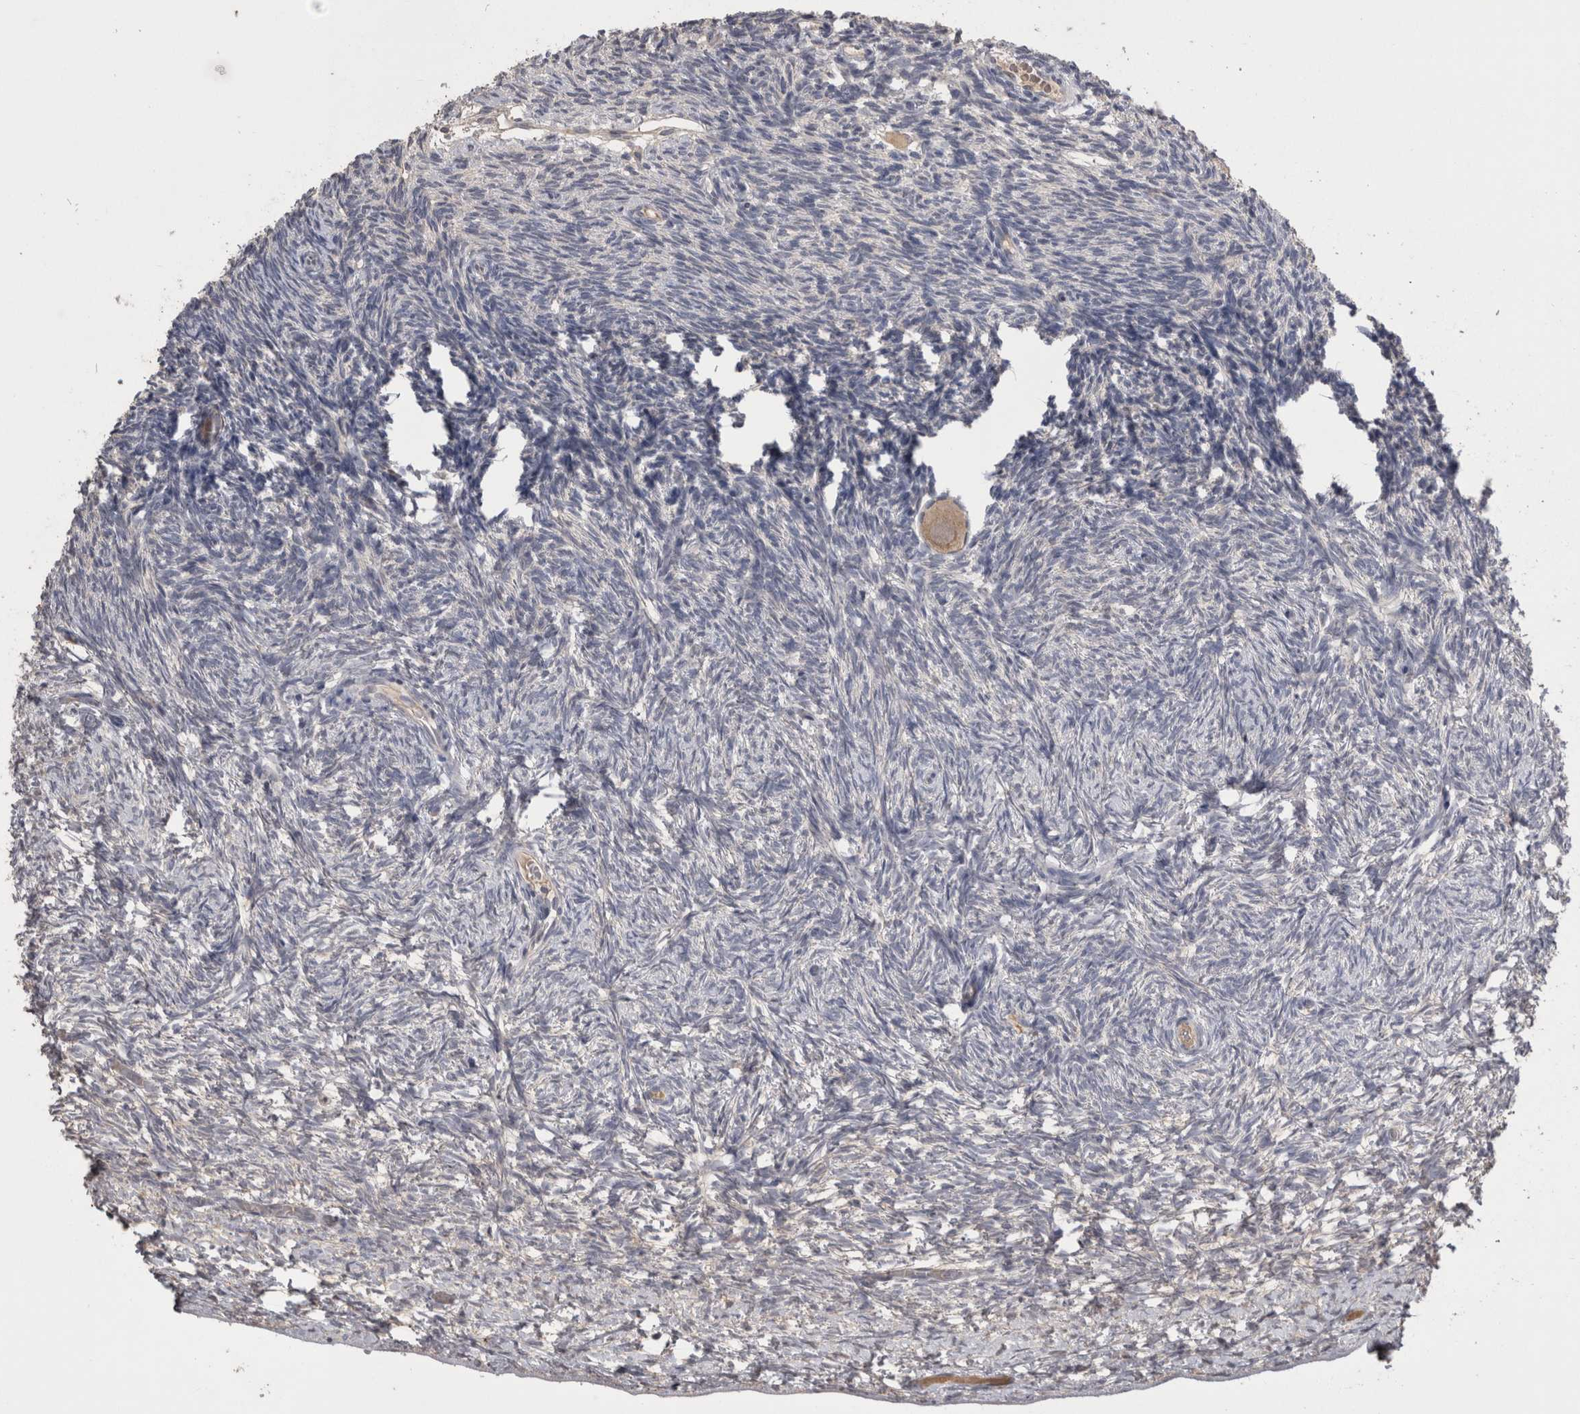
{"staining": {"intensity": "moderate", "quantity": ">75%", "location": "cytoplasmic/membranous"}, "tissue": "ovary", "cell_type": "Follicle cells", "image_type": "normal", "snomed": [{"axis": "morphology", "description": "Normal tissue, NOS"}, {"axis": "topography", "description": "Ovary"}], "caption": "Immunohistochemical staining of normal human ovary exhibits >75% levels of moderate cytoplasmic/membranous protein positivity in approximately >75% of follicle cells.", "gene": "ANXA13", "patient": {"sex": "female", "age": 34}}